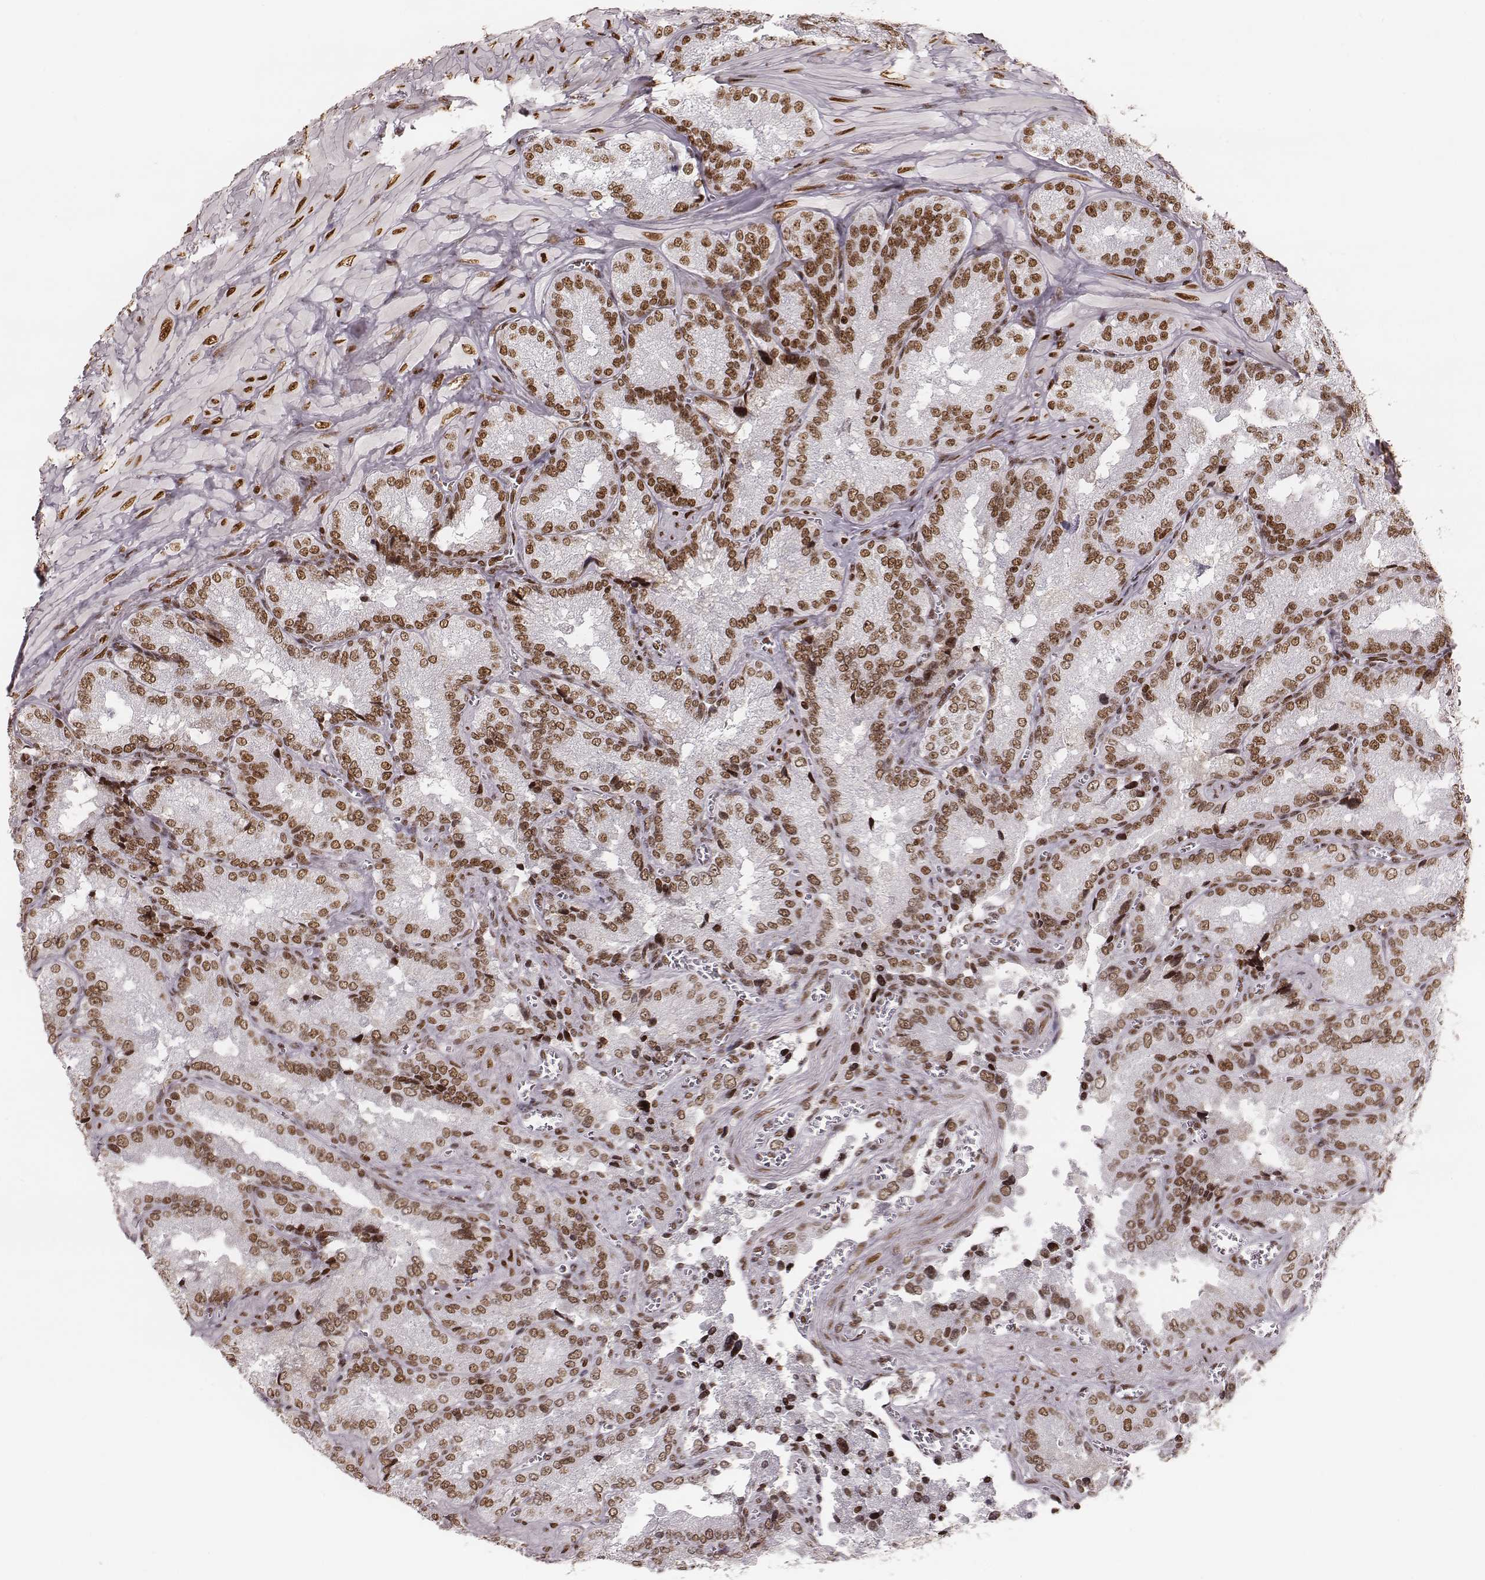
{"staining": {"intensity": "moderate", "quantity": ">75%", "location": "nuclear"}, "tissue": "seminal vesicle", "cell_type": "Glandular cells", "image_type": "normal", "snomed": [{"axis": "morphology", "description": "Normal tissue, NOS"}, {"axis": "topography", "description": "Seminal veicle"}], "caption": "Seminal vesicle stained with IHC exhibits moderate nuclear staining in about >75% of glandular cells. Immunohistochemistry stains the protein of interest in brown and the nuclei are stained blue.", "gene": "PARP1", "patient": {"sex": "male", "age": 37}}